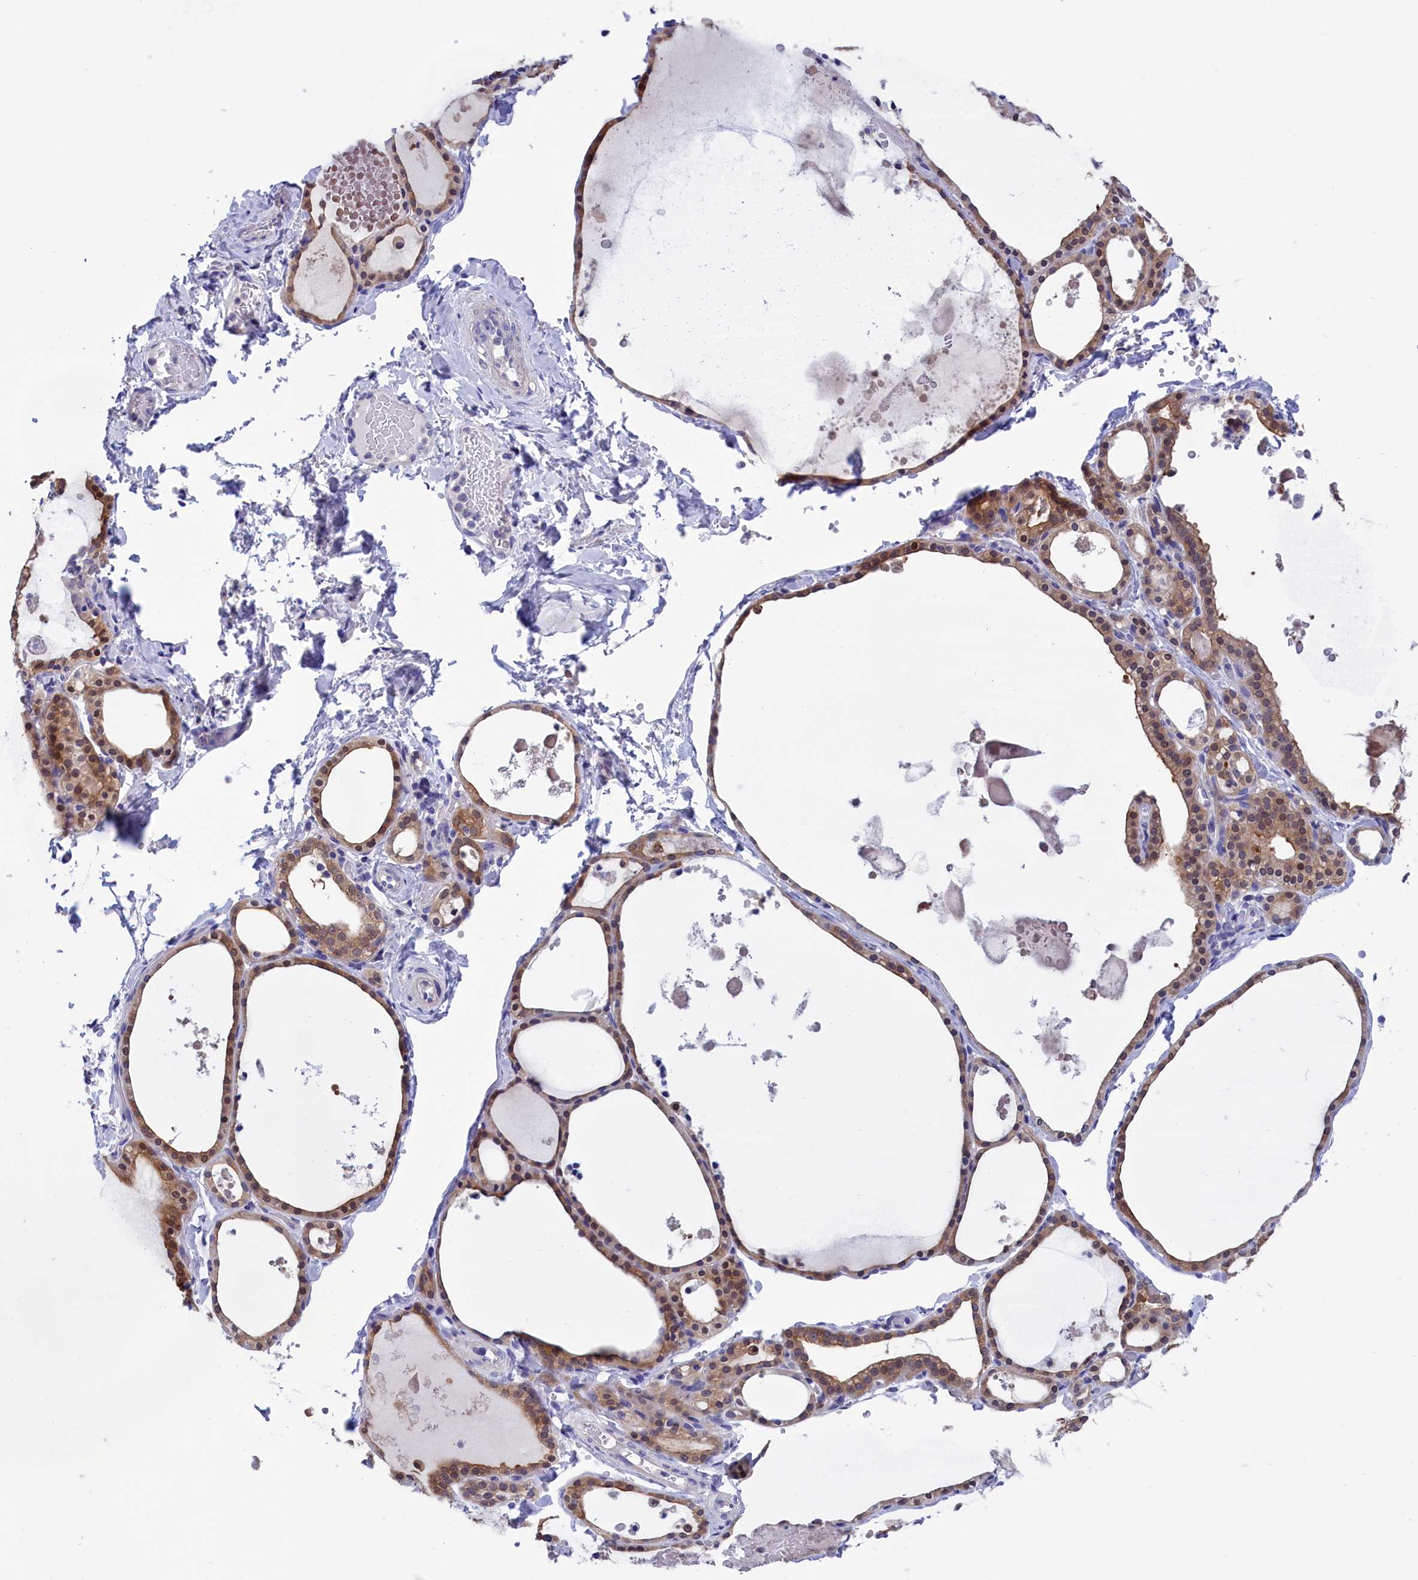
{"staining": {"intensity": "moderate", "quantity": ">75%", "location": "cytoplasmic/membranous"}, "tissue": "thyroid gland", "cell_type": "Glandular cells", "image_type": "normal", "snomed": [{"axis": "morphology", "description": "Normal tissue, NOS"}, {"axis": "topography", "description": "Thyroid gland"}], "caption": "The micrograph displays a brown stain indicating the presence of a protein in the cytoplasmic/membranous of glandular cells in thyroid gland.", "gene": "VPS35L", "patient": {"sex": "male", "age": 56}}